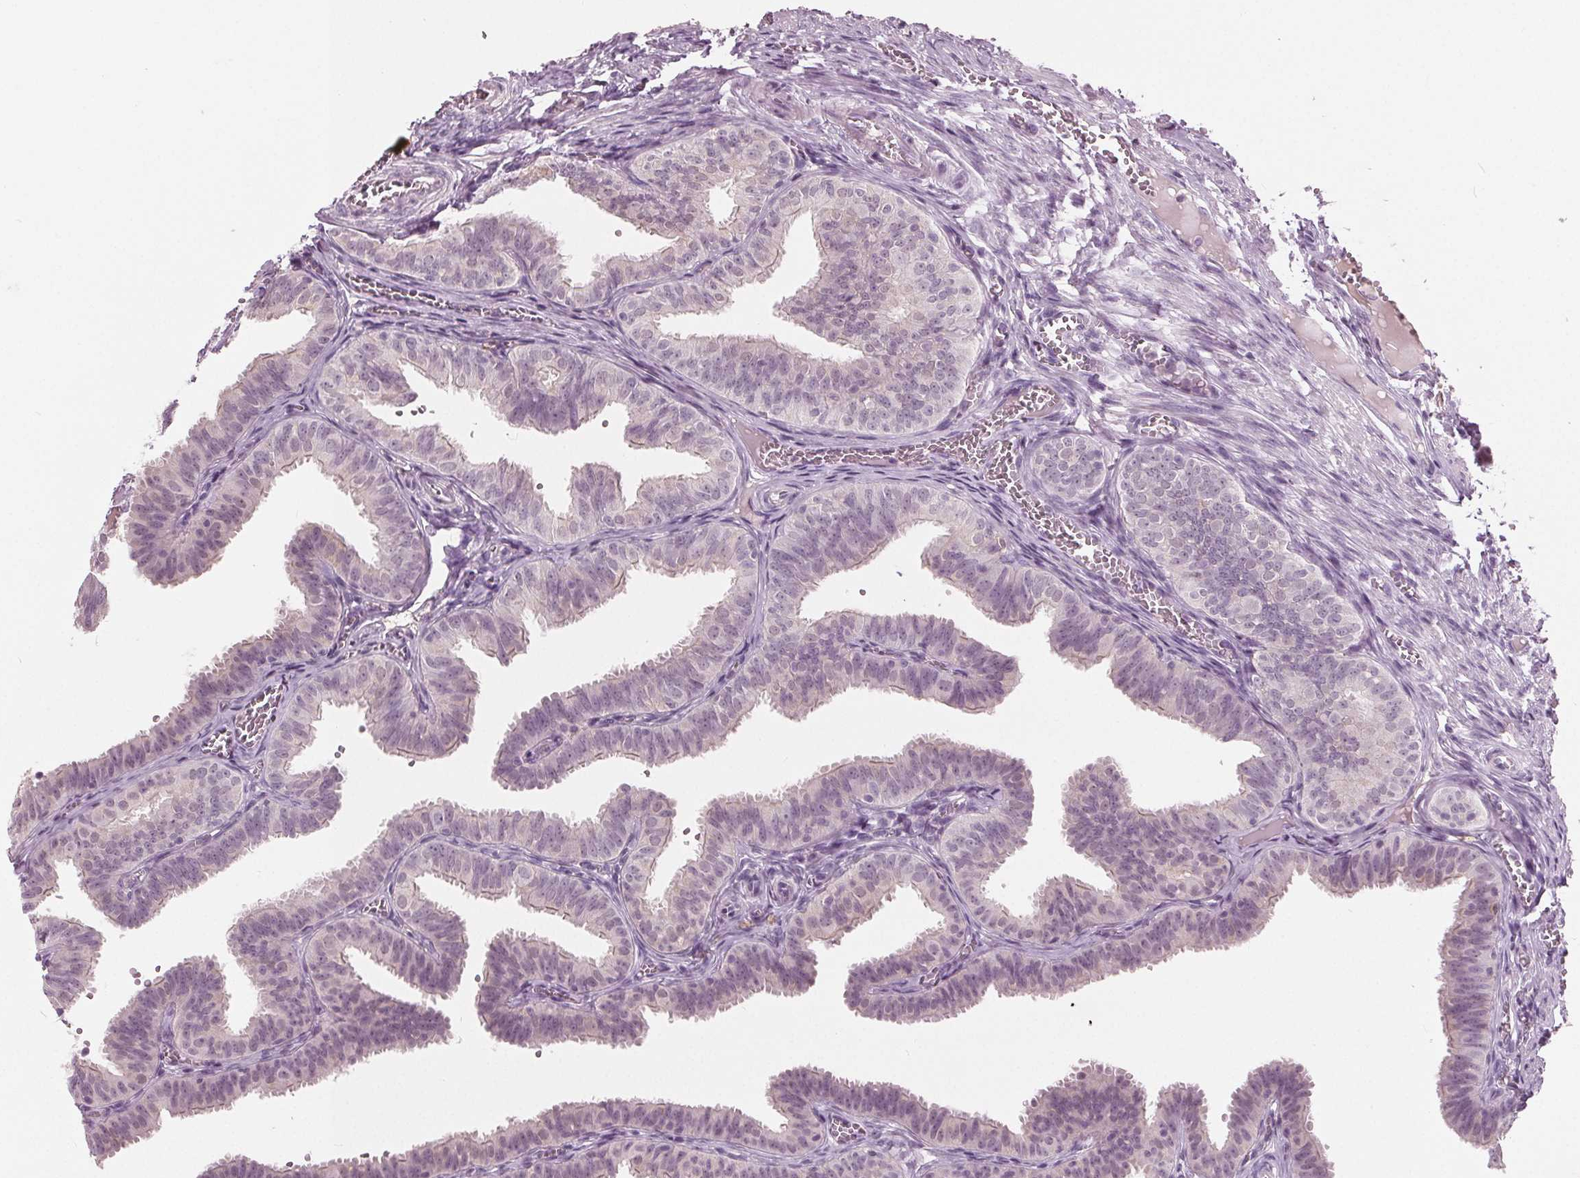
{"staining": {"intensity": "negative", "quantity": "none", "location": "none"}, "tissue": "fallopian tube", "cell_type": "Glandular cells", "image_type": "normal", "snomed": [{"axis": "morphology", "description": "Normal tissue, NOS"}, {"axis": "topography", "description": "Fallopian tube"}], "caption": "Immunohistochemical staining of benign fallopian tube demonstrates no significant positivity in glandular cells.", "gene": "TKFC", "patient": {"sex": "female", "age": 25}}